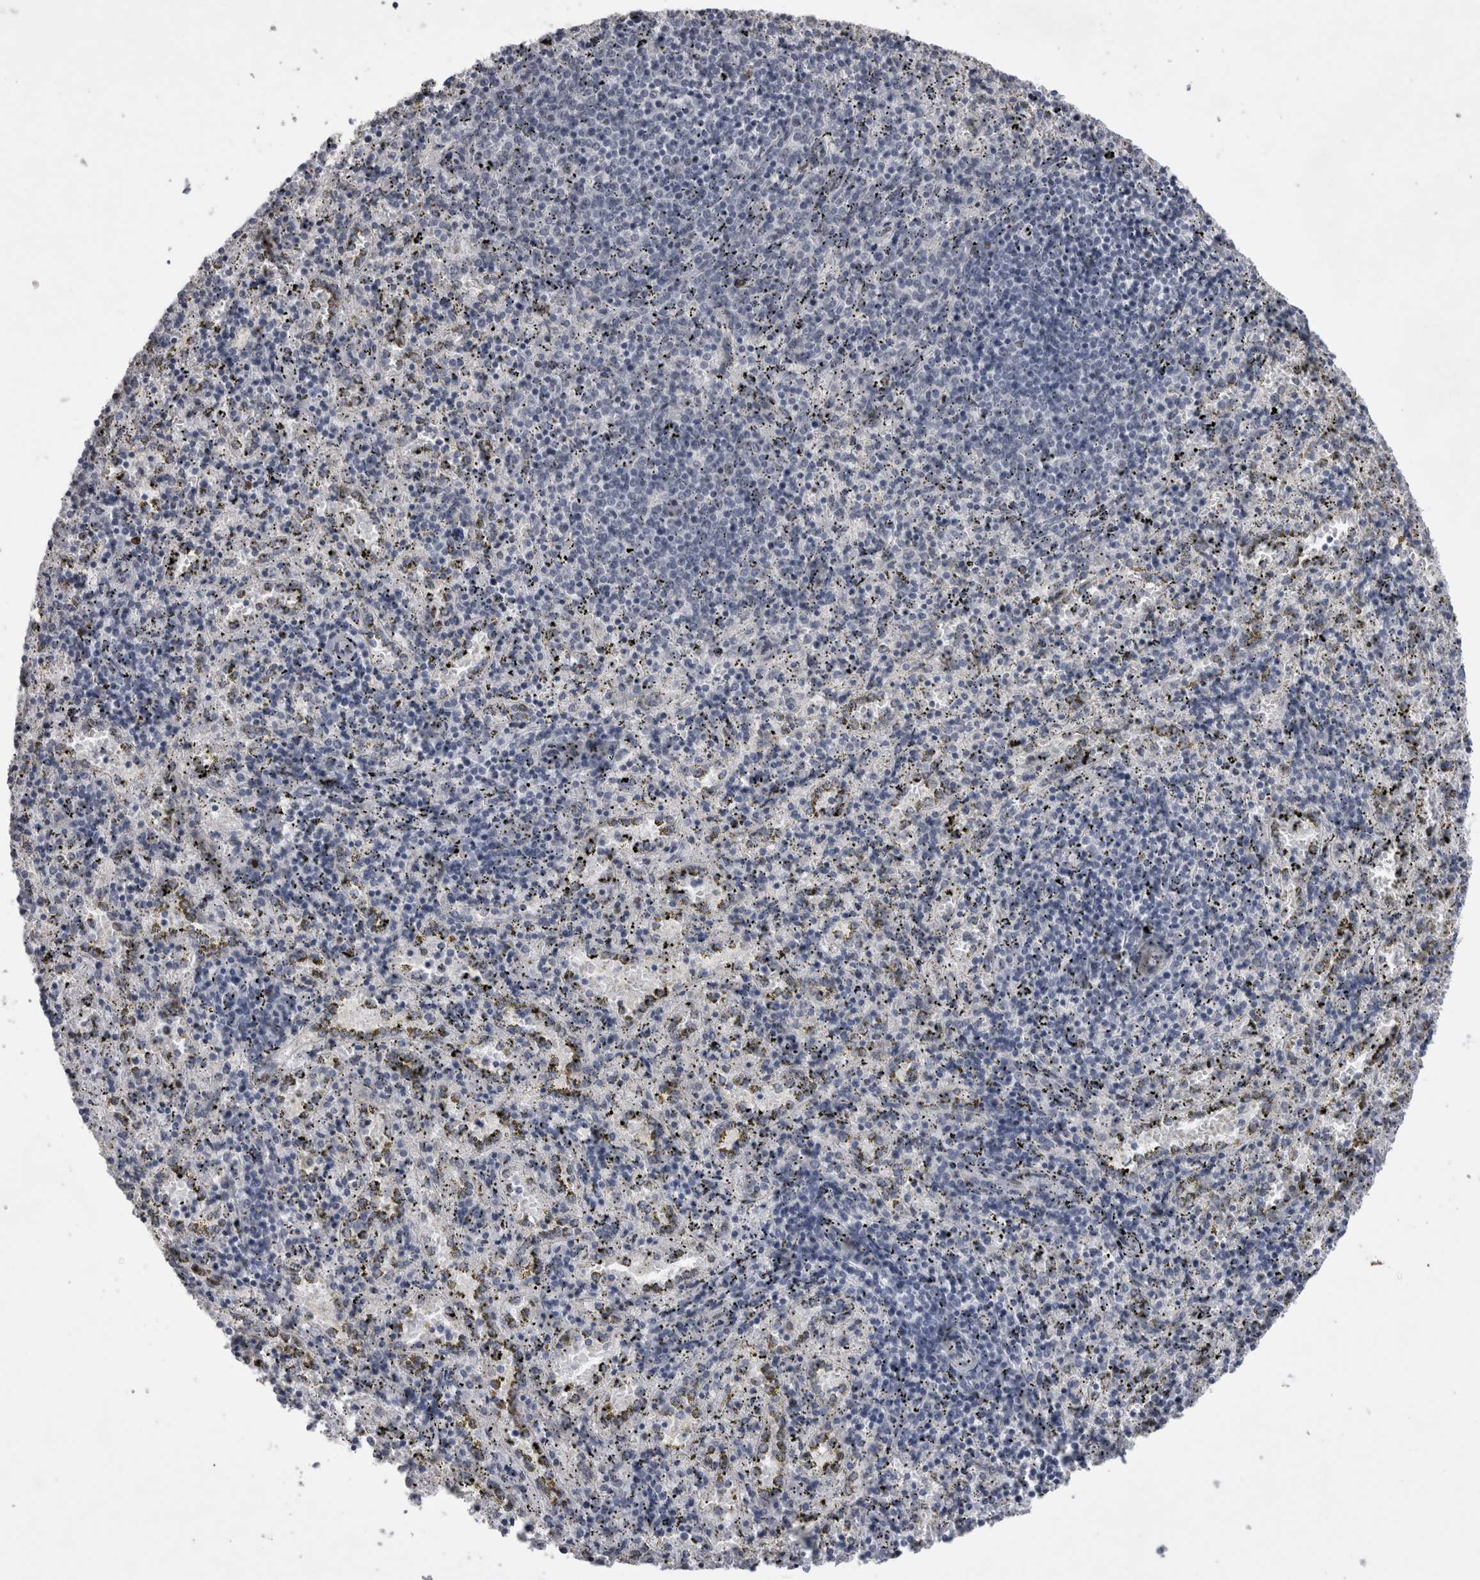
{"staining": {"intensity": "moderate", "quantity": "<25%", "location": "nuclear"}, "tissue": "spleen", "cell_type": "Cells in red pulp", "image_type": "normal", "snomed": [{"axis": "morphology", "description": "Normal tissue, NOS"}, {"axis": "topography", "description": "Spleen"}], "caption": "DAB immunohistochemical staining of normal human spleen demonstrates moderate nuclear protein expression in approximately <25% of cells in red pulp.", "gene": "KIF18B", "patient": {"sex": "male", "age": 11}}